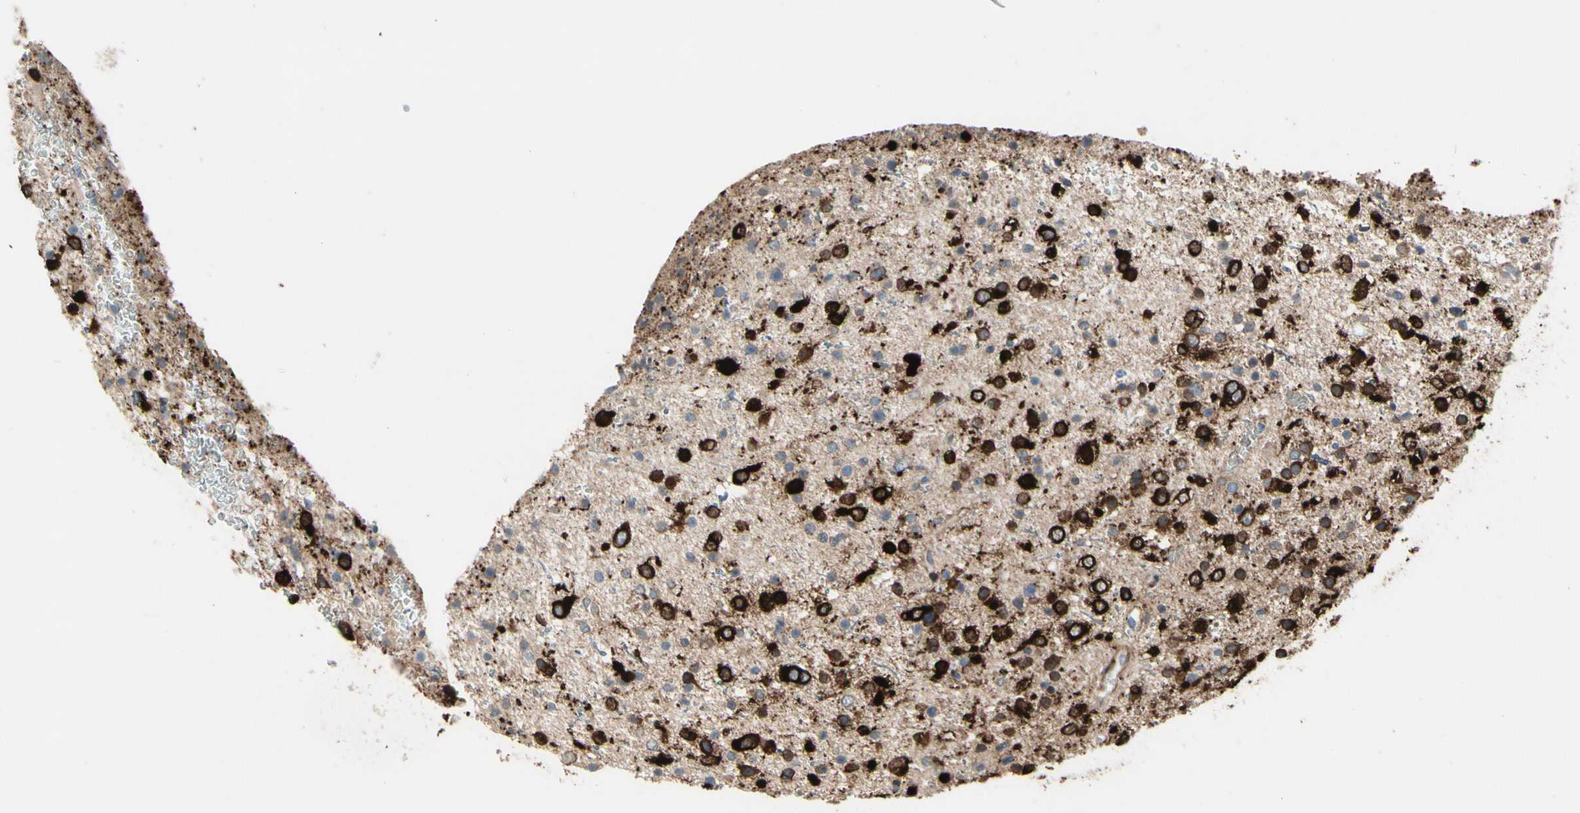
{"staining": {"intensity": "strong", "quantity": "25%-75%", "location": "cytoplasmic/membranous"}, "tissue": "glioma", "cell_type": "Tumor cells", "image_type": "cancer", "snomed": [{"axis": "morphology", "description": "Glioma, malignant, Low grade"}, {"axis": "topography", "description": "Brain"}], "caption": "A brown stain highlights strong cytoplasmic/membranous positivity of a protein in human low-grade glioma (malignant) tumor cells.", "gene": "MAP2", "patient": {"sex": "female", "age": 37}}